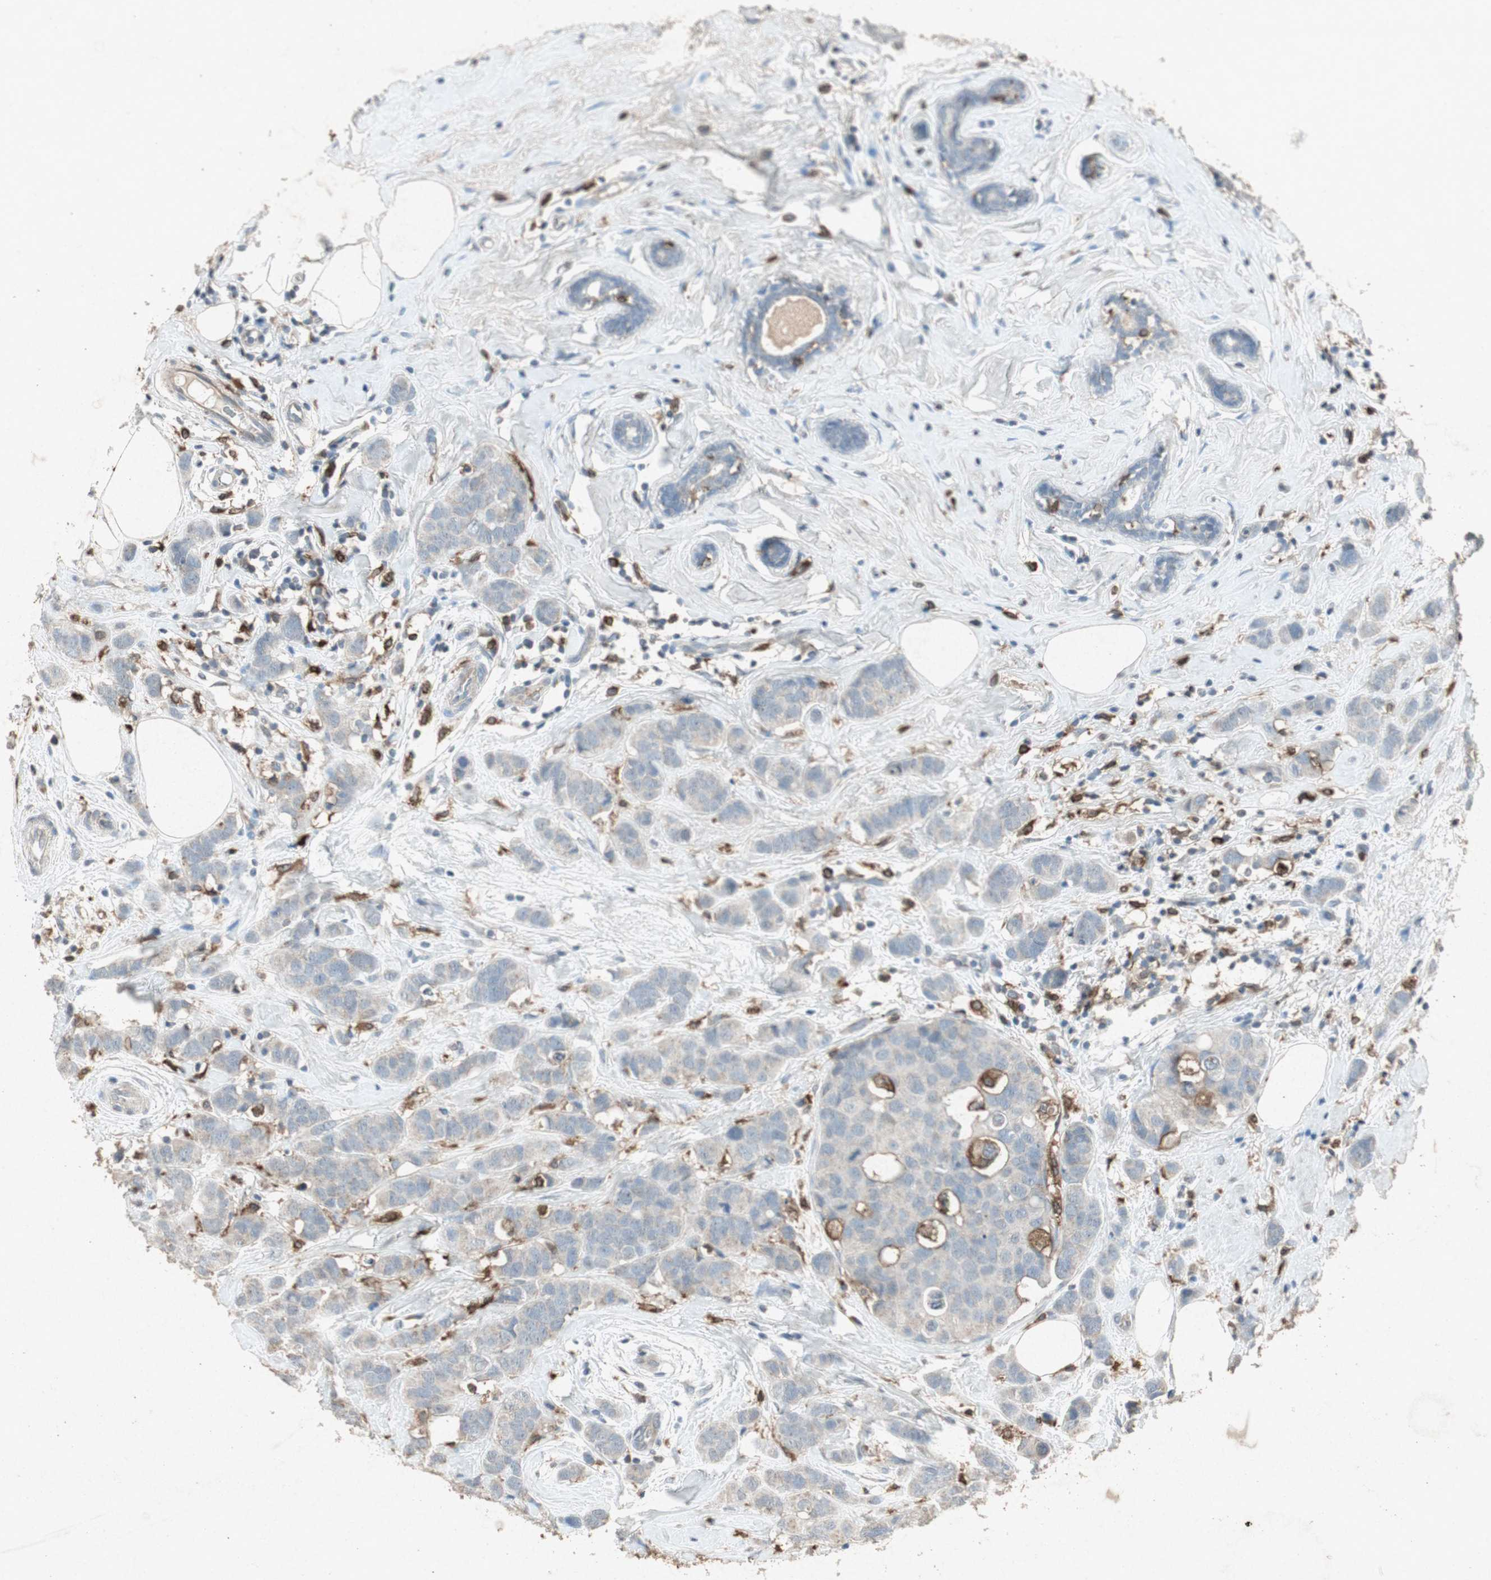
{"staining": {"intensity": "weak", "quantity": "25%-75%", "location": "cytoplasmic/membranous"}, "tissue": "breast cancer", "cell_type": "Tumor cells", "image_type": "cancer", "snomed": [{"axis": "morphology", "description": "Normal tissue, NOS"}, {"axis": "morphology", "description": "Duct carcinoma"}, {"axis": "topography", "description": "Breast"}], "caption": "IHC staining of breast cancer, which demonstrates low levels of weak cytoplasmic/membranous positivity in approximately 25%-75% of tumor cells indicating weak cytoplasmic/membranous protein expression. The staining was performed using DAB (3,3'-diaminobenzidine) (brown) for protein detection and nuclei were counterstained in hematoxylin (blue).", "gene": "TYROBP", "patient": {"sex": "female", "age": 50}}